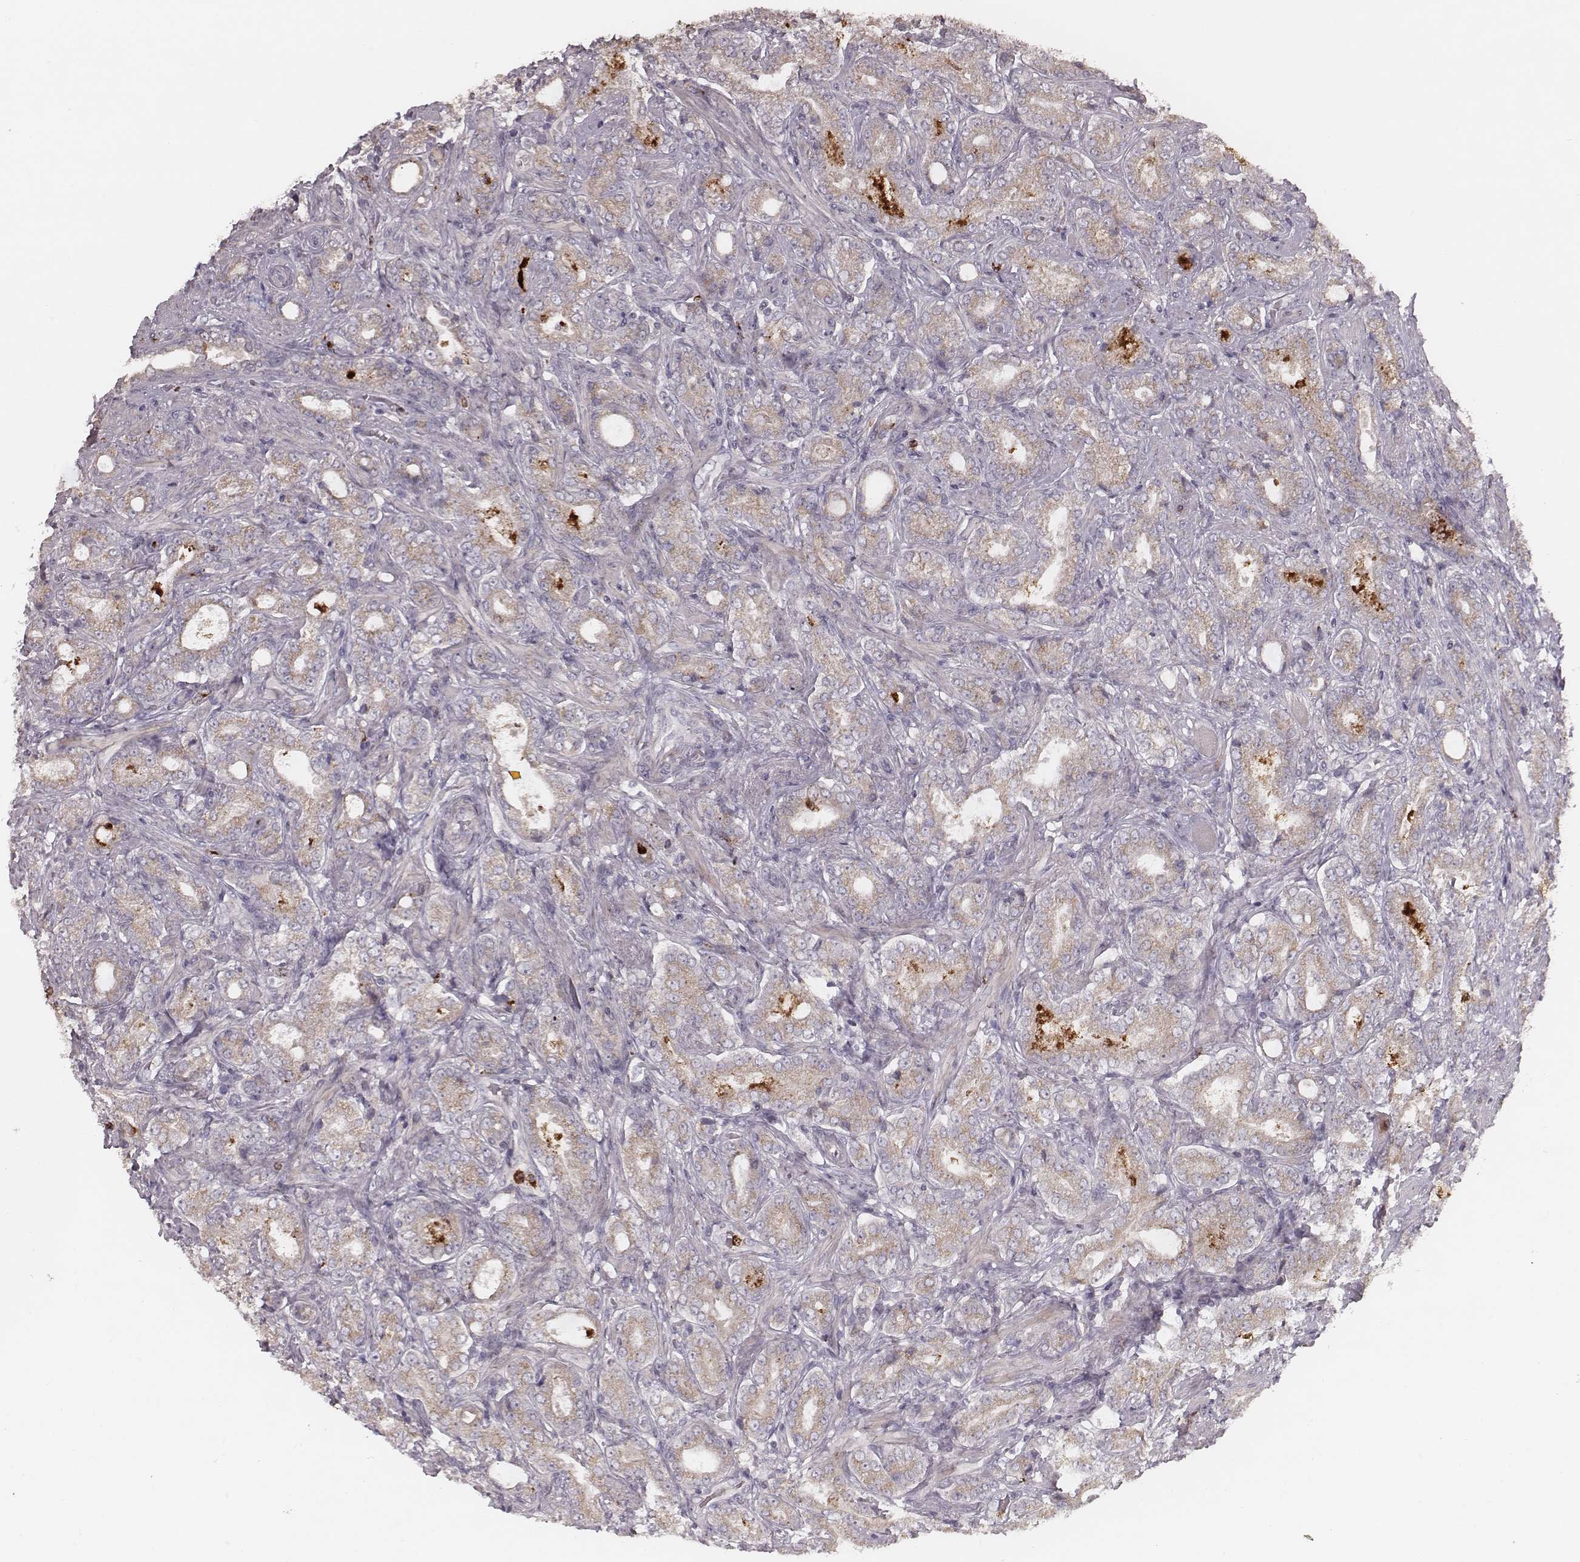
{"staining": {"intensity": "weak", "quantity": ">75%", "location": "cytoplasmic/membranous"}, "tissue": "prostate cancer", "cell_type": "Tumor cells", "image_type": "cancer", "snomed": [{"axis": "morphology", "description": "Adenocarcinoma, NOS"}, {"axis": "topography", "description": "Prostate"}], "caption": "Human adenocarcinoma (prostate) stained with a protein marker reveals weak staining in tumor cells.", "gene": "ABCA7", "patient": {"sex": "male", "age": 64}}